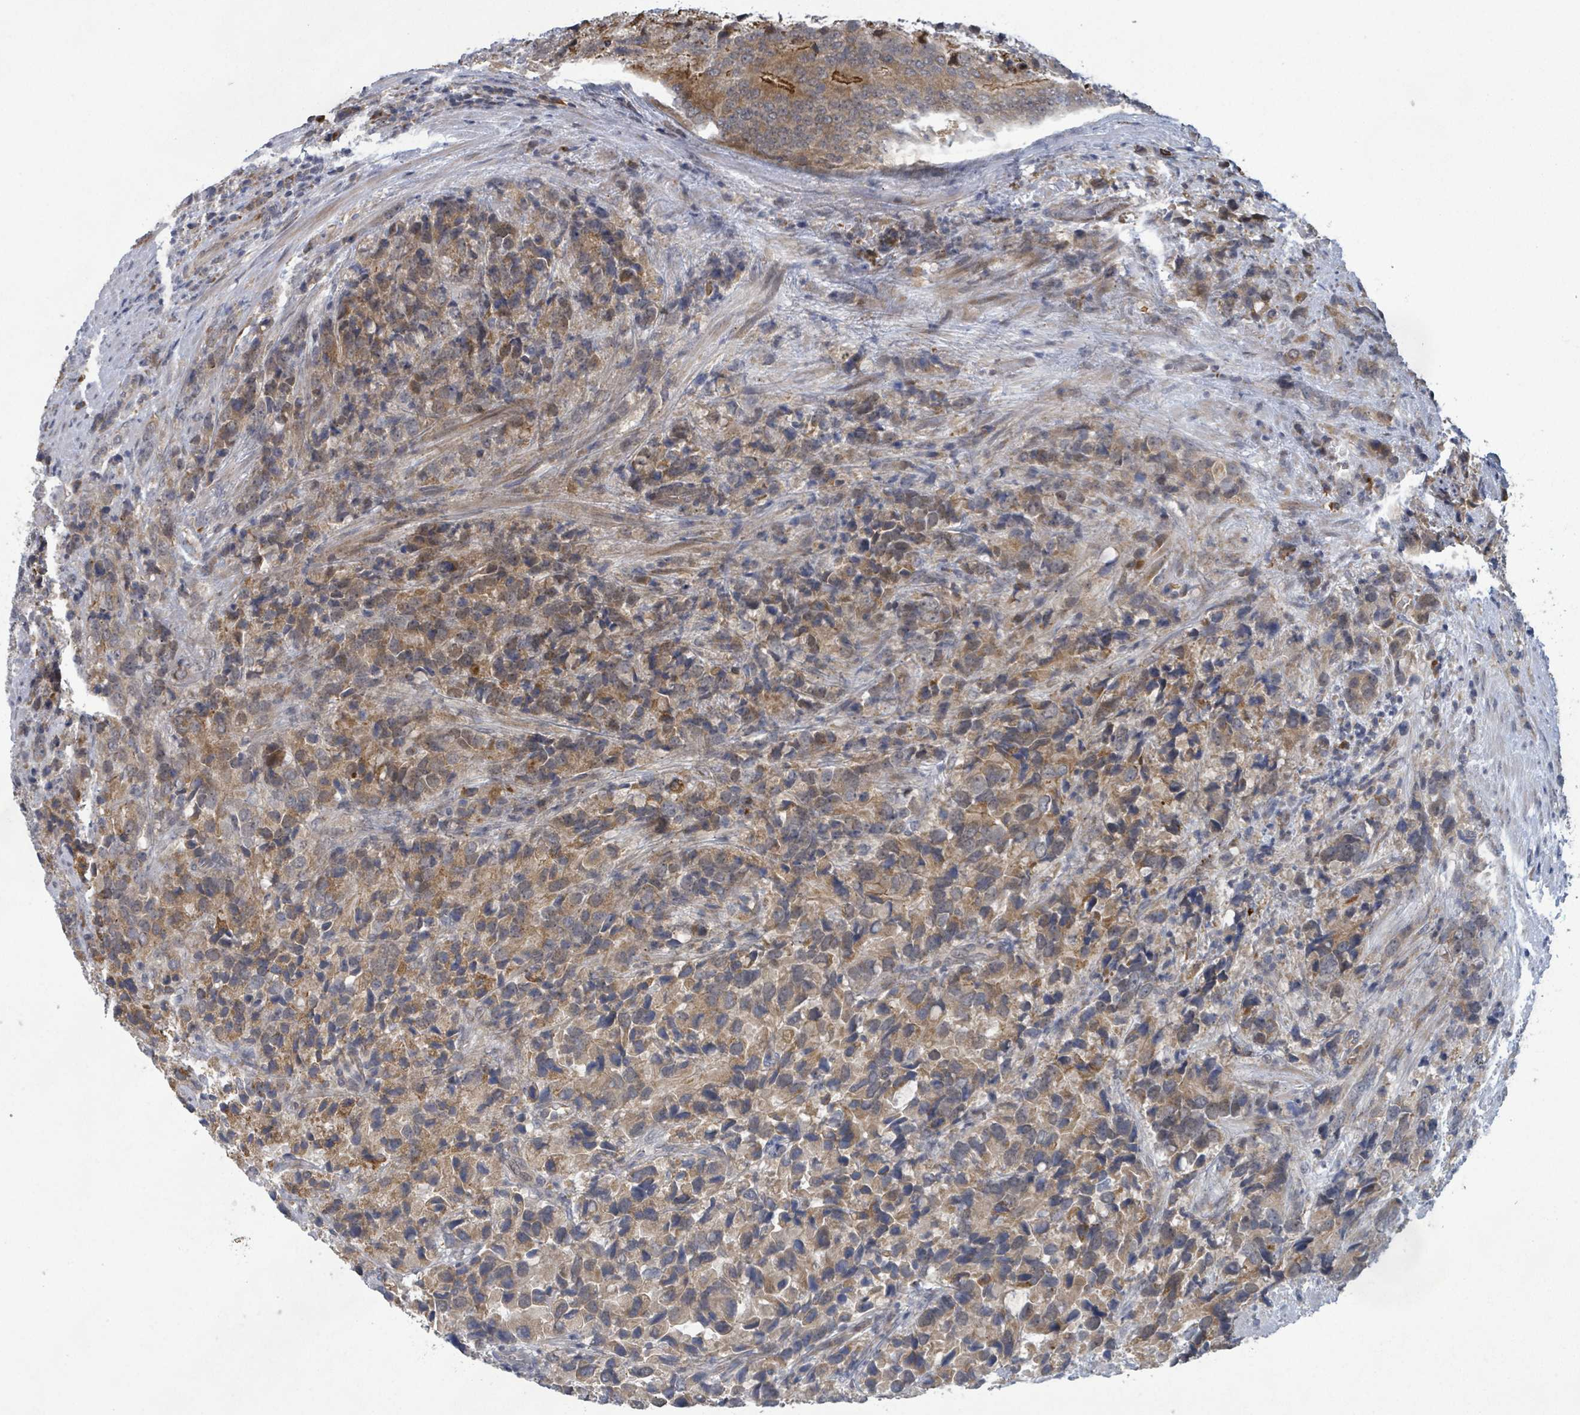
{"staining": {"intensity": "moderate", "quantity": ">75%", "location": "cytoplasmic/membranous"}, "tissue": "prostate cancer", "cell_type": "Tumor cells", "image_type": "cancer", "snomed": [{"axis": "morphology", "description": "Adenocarcinoma, High grade"}, {"axis": "topography", "description": "Prostate"}], "caption": "Brown immunohistochemical staining in human prostate cancer reveals moderate cytoplasmic/membranous positivity in about >75% of tumor cells.", "gene": "SHROOM2", "patient": {"sex": "male", "age": 62}}